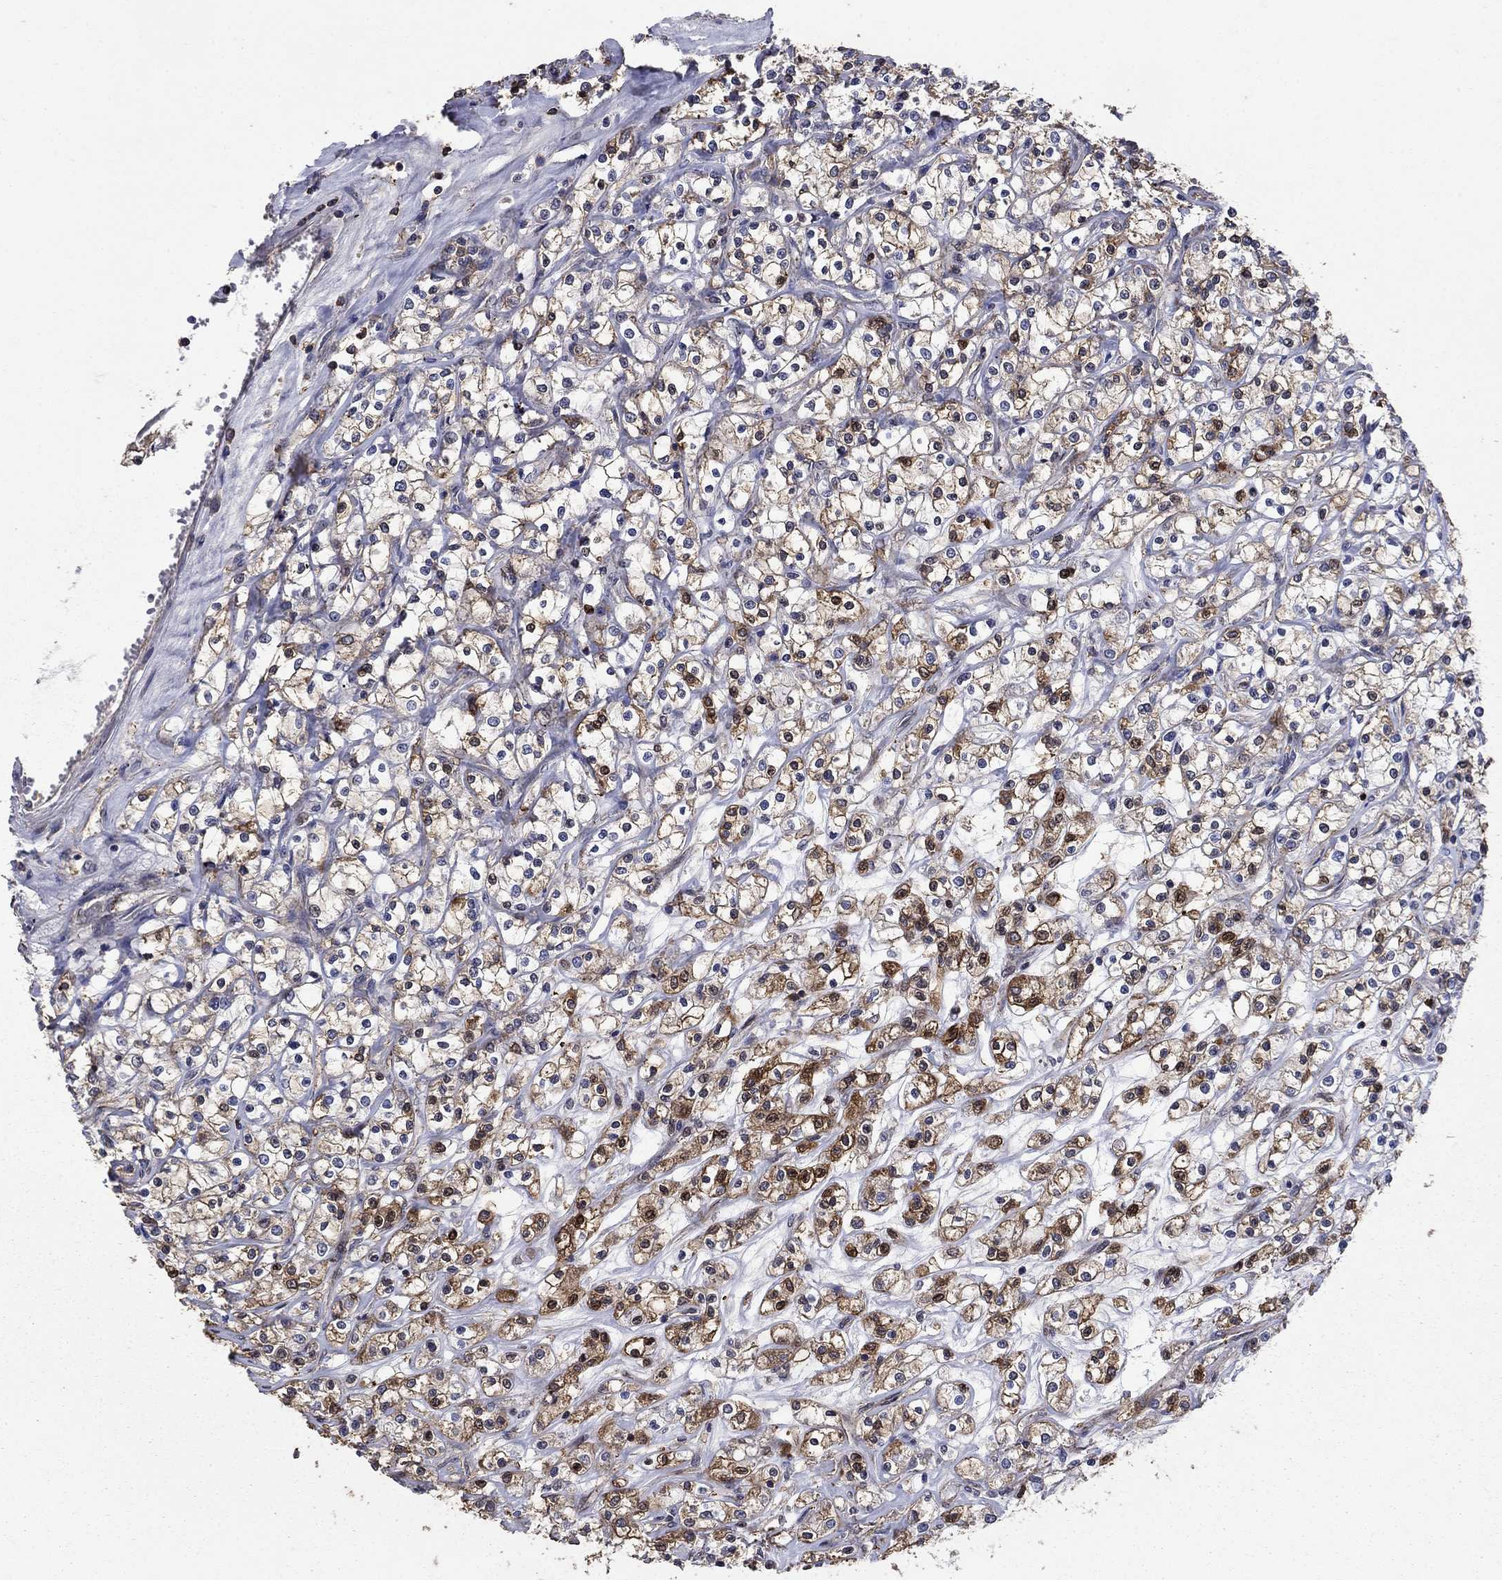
{"staining": {"intensity": "strong", "quantity": "<25%", "location": "cytoplasmic/membranous"}, "tissue": "renal cancer", "cell_type": "Tumor cells", "image_type": "cancer", "snomed": [{"axis": "morphology", "description": "Adenocarcinoma, NOS"}, {"axis": "topography", "description": "Kidney"}], "caption": "IHC of renal cancer demonstrates medium levels of strong cytoplasmic/membranous expression in about <25% of tumor cells.", "gene": "DVL1", "patient": {"sex": "female", "age": 59}}